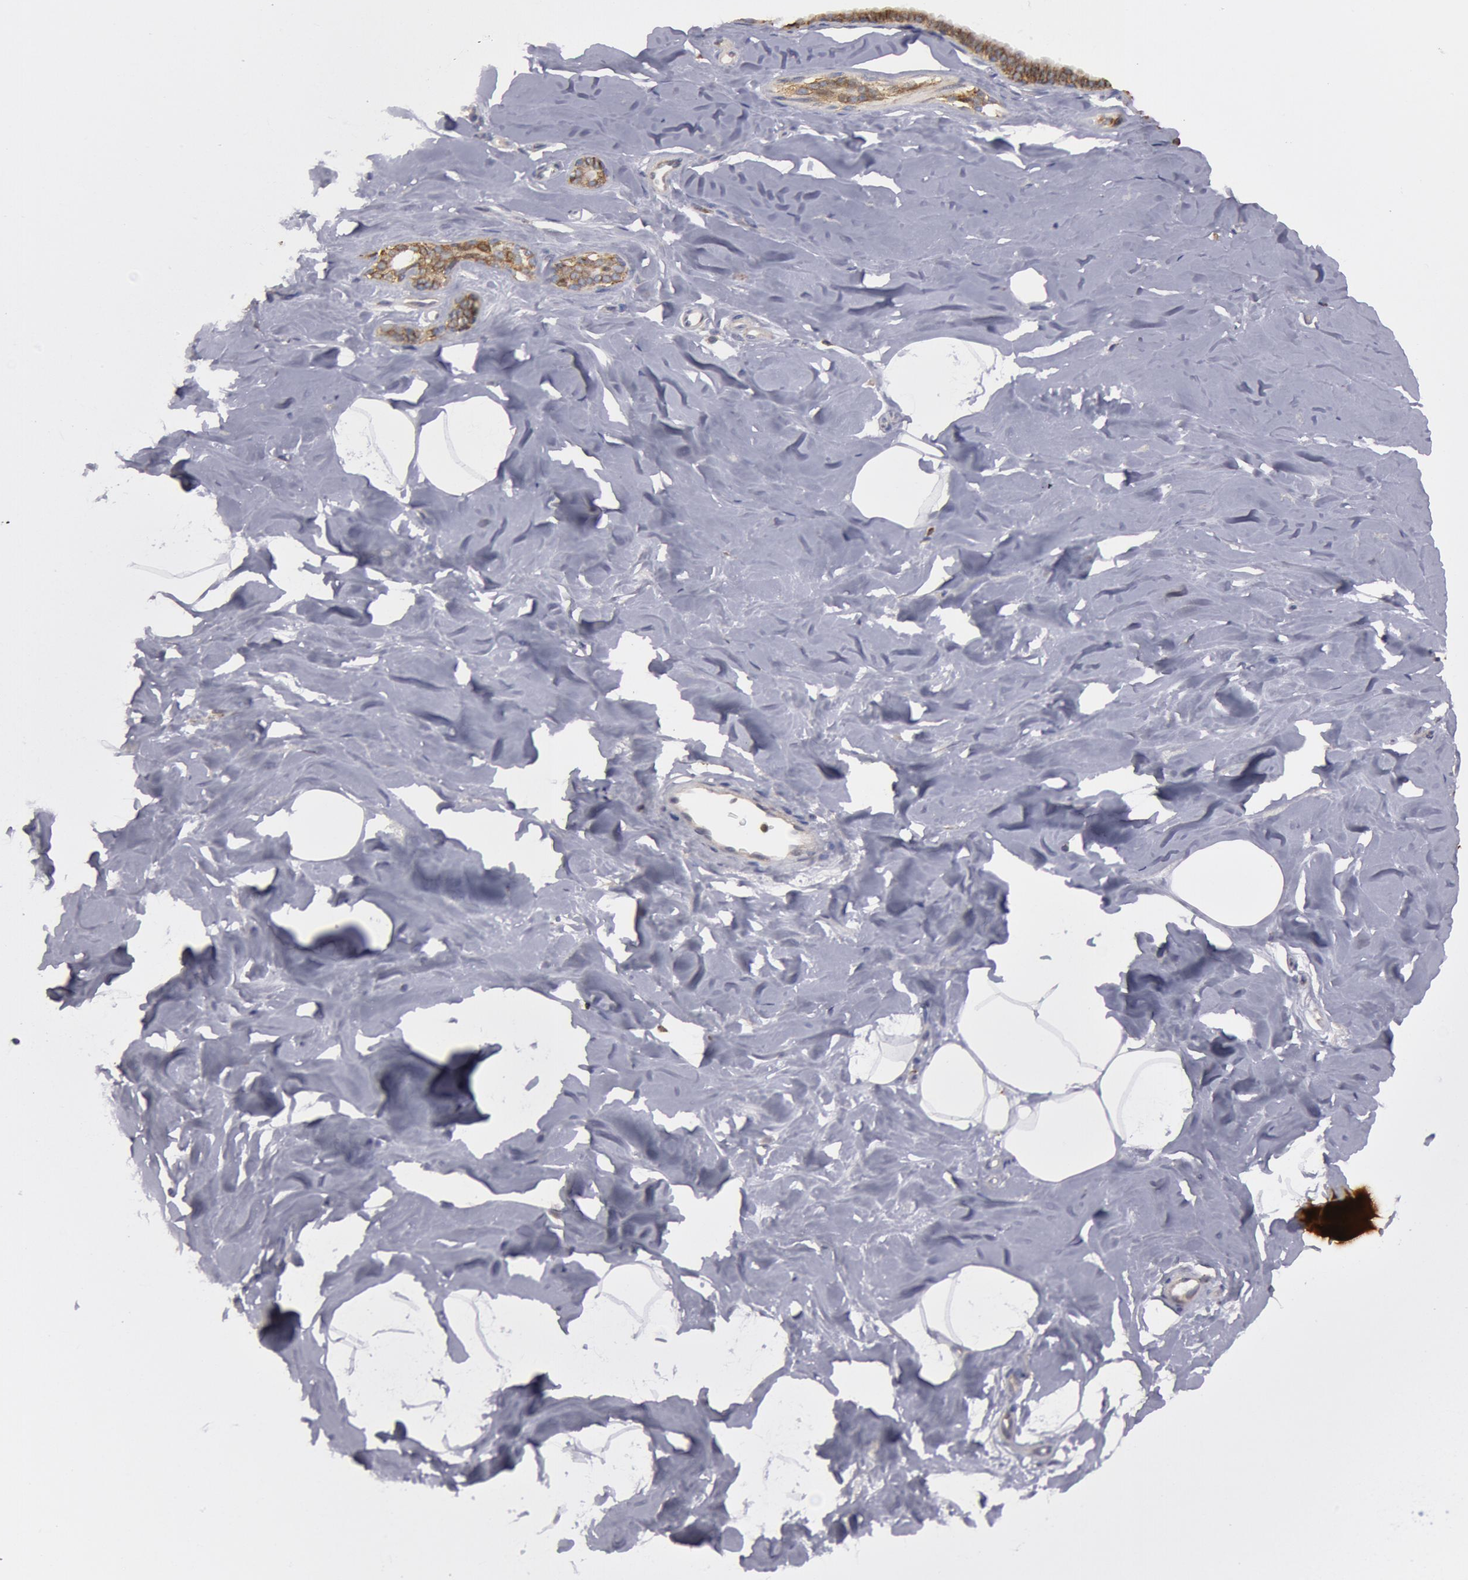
{"staining": {"intensity": "negative", "quantity": "none", "location": "none"}, "tissue": "breast", "cell_type": "Adipocytes", "image_type": "normal", "snomed": [{"axis": "morphology", "description": "Normal tissue, NOS"}, {"axis": "topography", "description": "Breast"}], "caption": "Immunohistochemical staining of benign human breast shows no significant staining in adipocytes.", "gene": "ERBB2", "patient": {"sex": "female", "age": 54}}